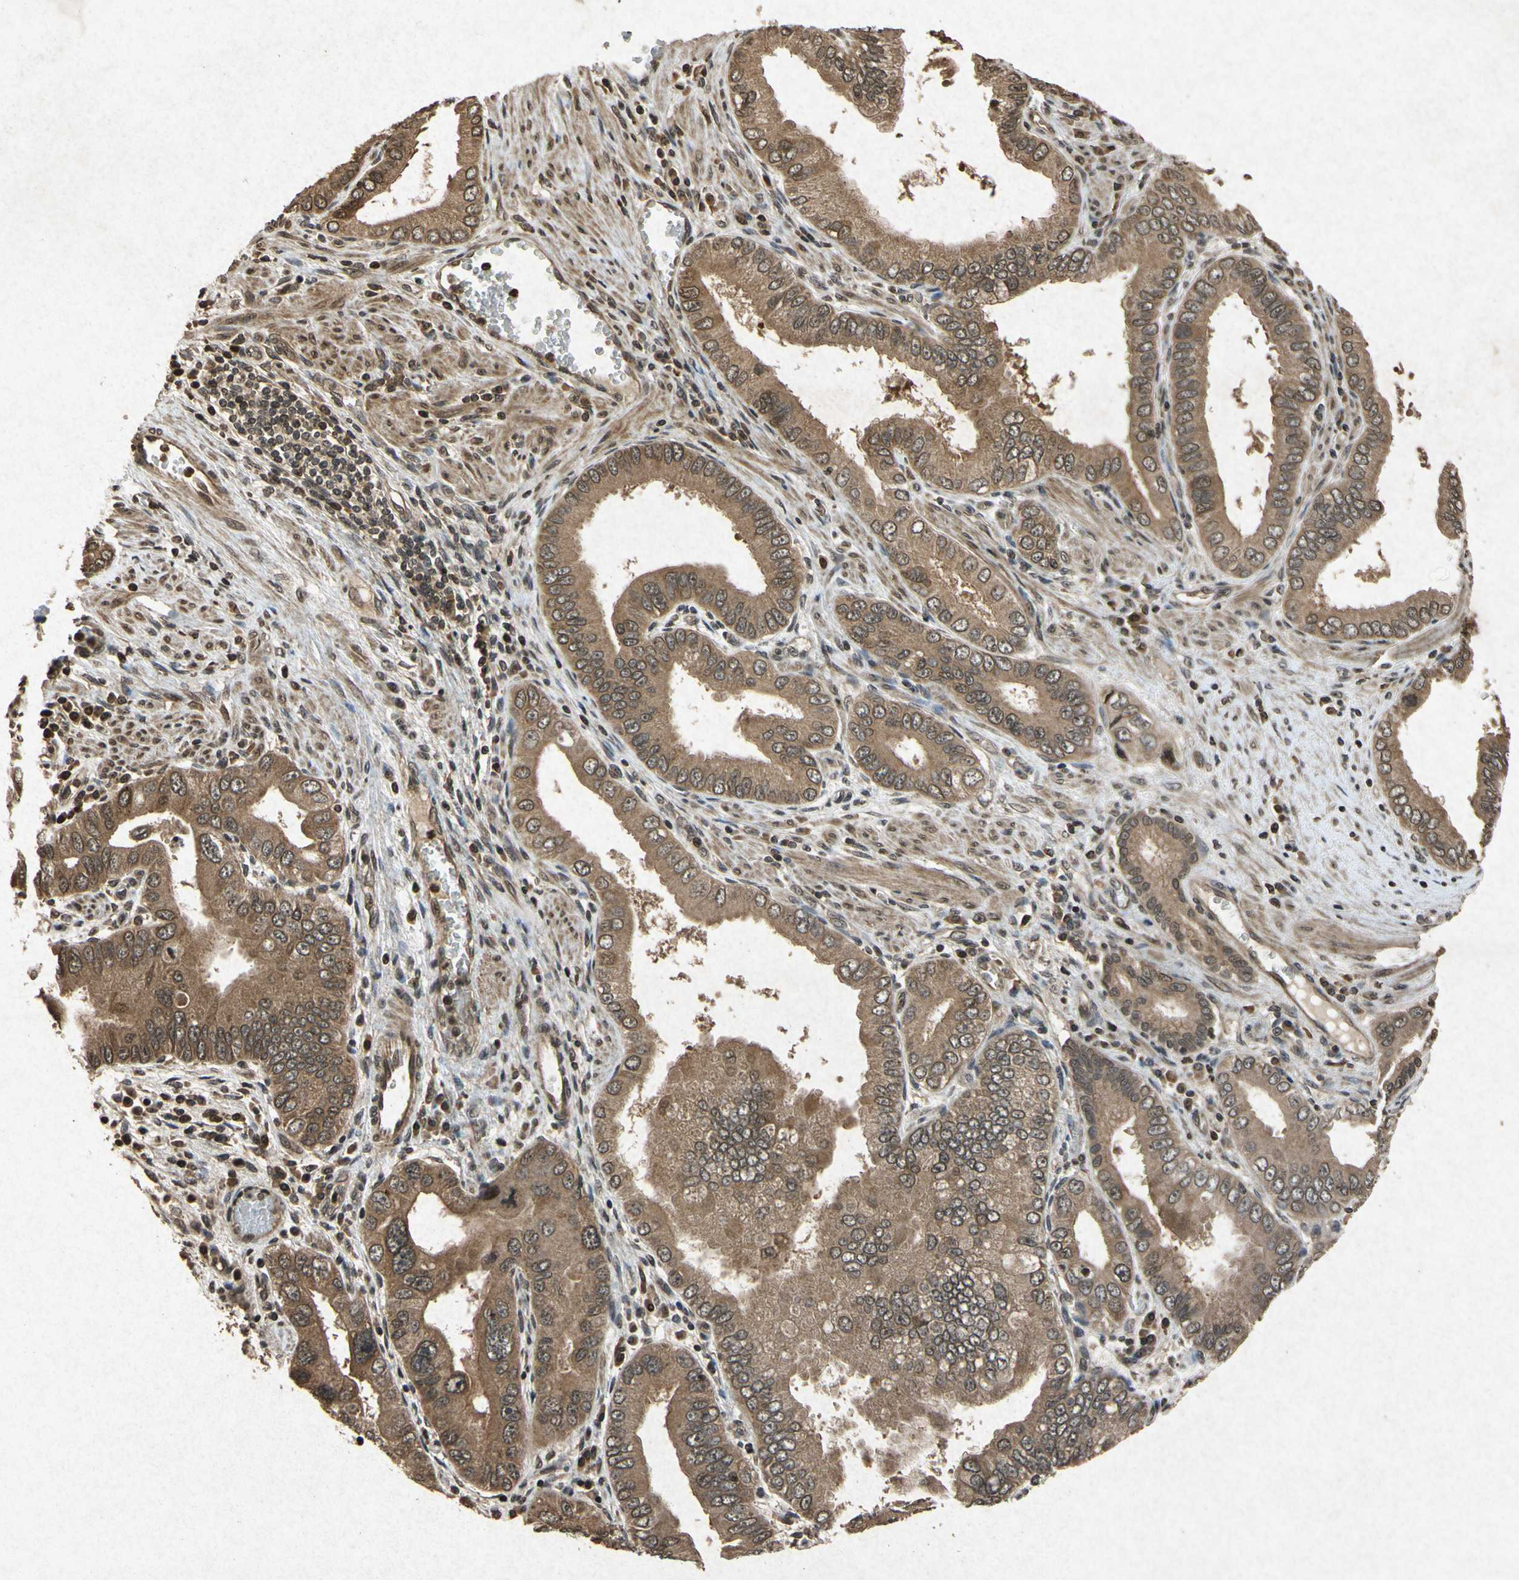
{"staining": {"intensity": "moderate", "quantity": ">75%", "location": "cytoplasmic/membranous"}, "tissue": "pancreatic cancer", "cell_type": "Tumor cells", "image_type": "cancer", "snomed": [{"axis": "morphology", "description": "Normal tissue, NOS"}, {"axis": "topography", "description": "Lymph node"}], "caption": "Protein expression analysis of pancreatic cancer displays moderate cytoplasmic/membranous expression in approximately >75% of tumor cells.", "gene": "ATP6V1H", "patient": {"sex": "male", "age": 50}}